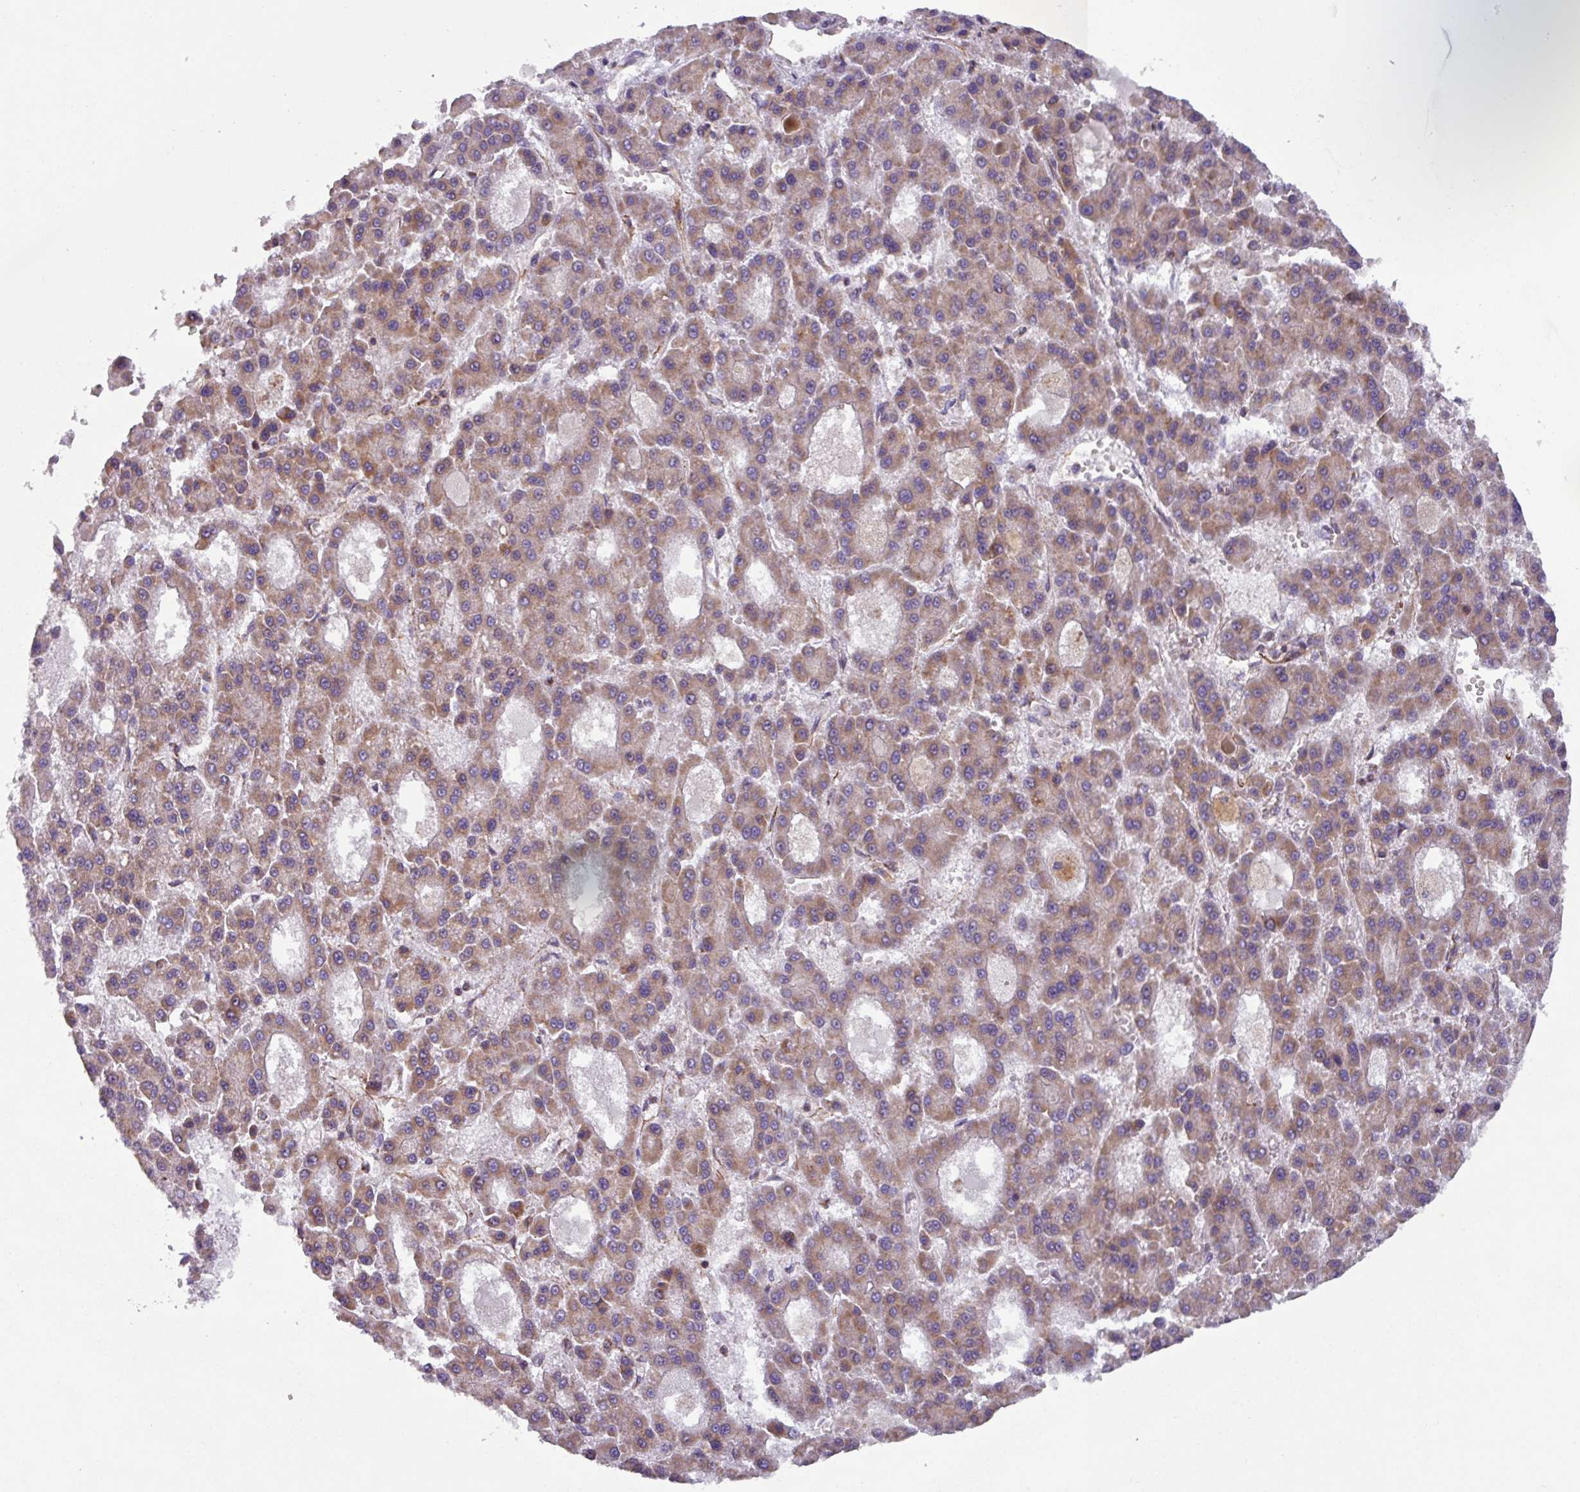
{"staining": {"intensity": "weak", "quantity": "25%-75%", "location": "cytoplasmic/membranous"}, "tissue": "liver cancer", "cell_type": "Tumor cells", "image_type": "cancer", "snomed": [{"axis": "morphology", "description": "Carcinoma, Hepatocellular, NOS"}, {"axis": "topography", "description": "Liver"}], "caption": "Tumor cells display weak cytoplasmic/membranous staining in approximately 25%-75% of cells in liver hepatocellular carcinoma. The protein is stained brown, and the nuclei are stained in blue (DAB (3,3'-diaminobenzidine) IHC with brightfield microscopy, high magnification).", "gene": "PLEKHD1", "patient": {"sex": "male", "age": 70}}